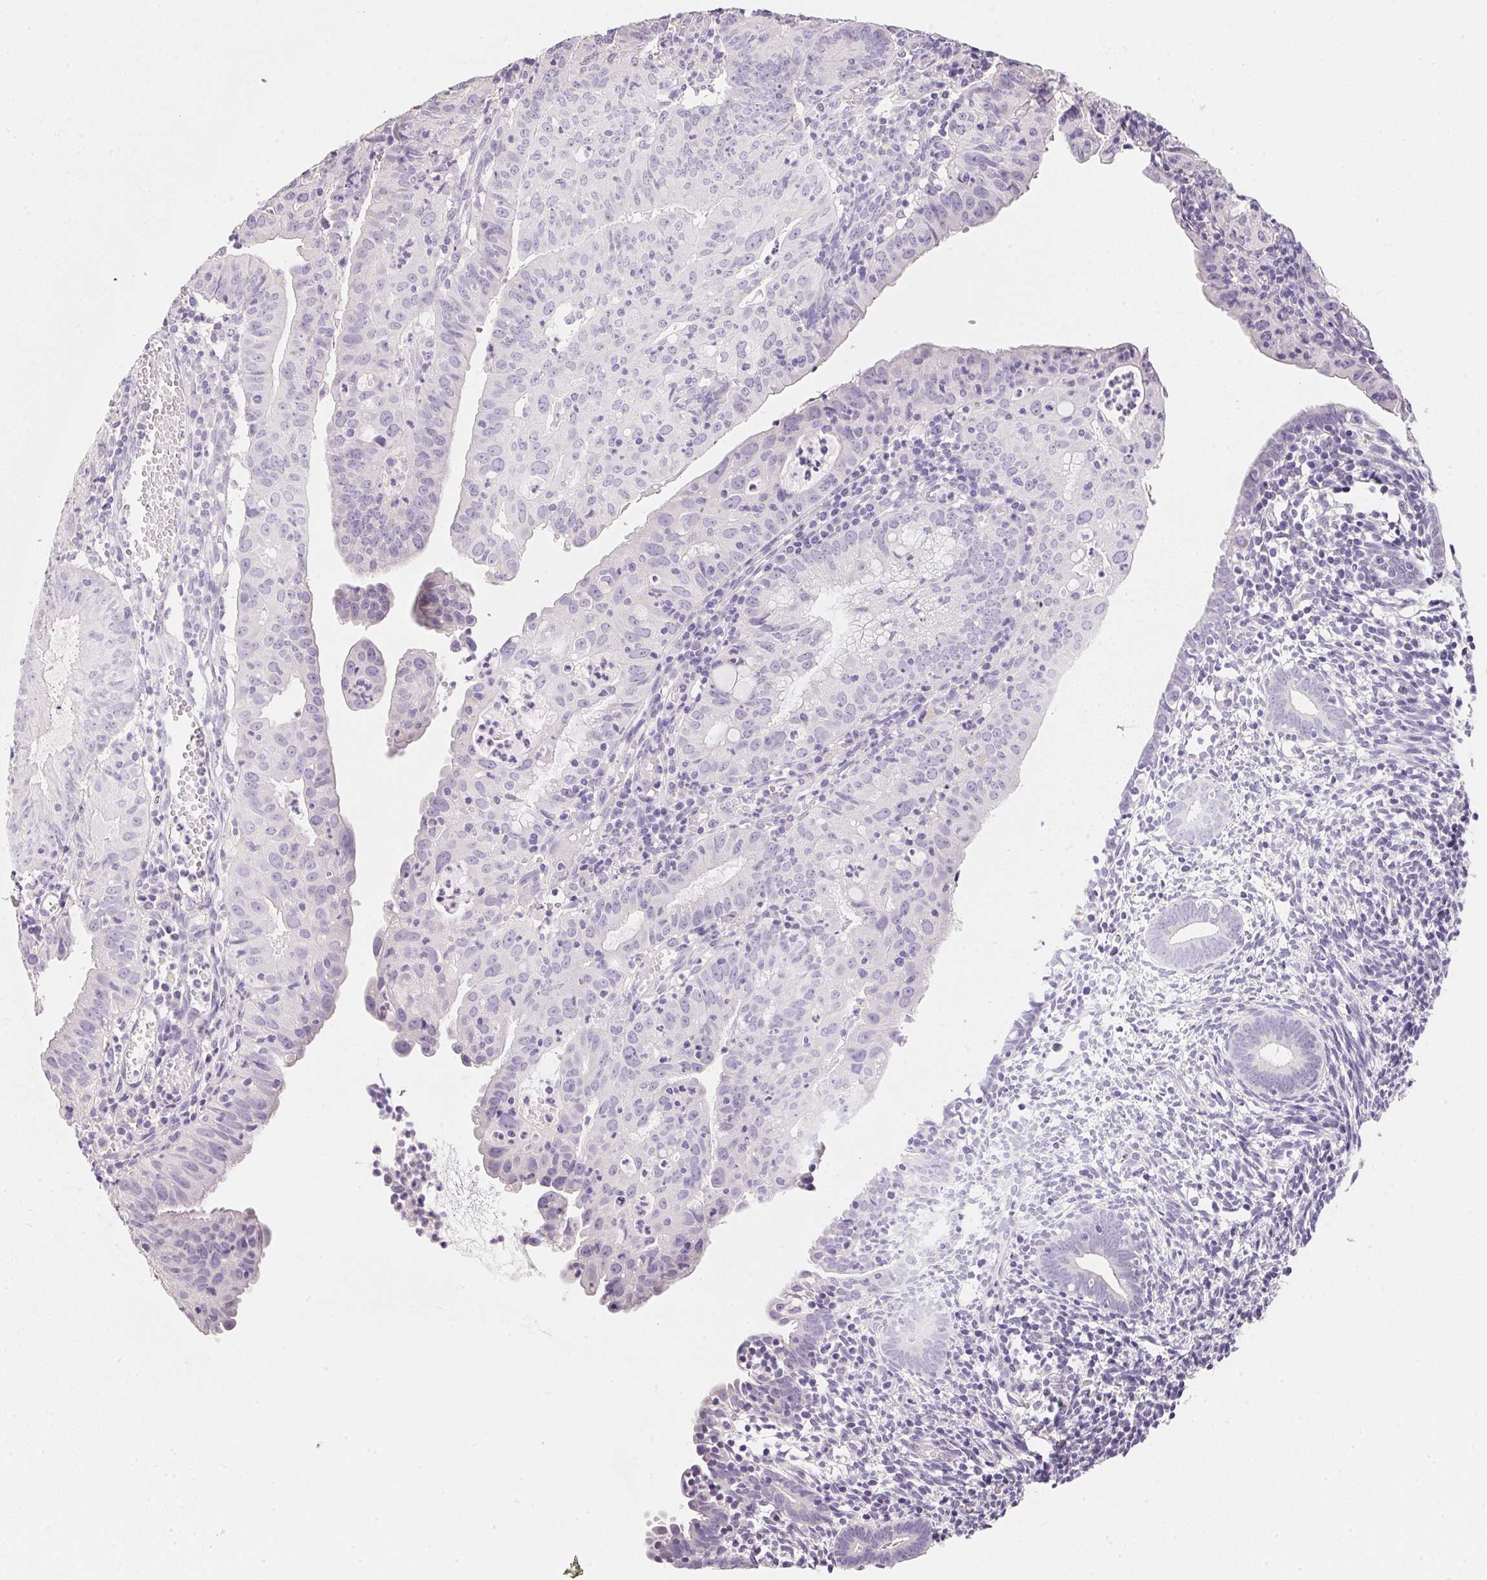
{"staining": {"intensity": "negative", "quantity": "none", "location": "none"}, "tissue": "endometrial cancer", "cell_type": "Tumor cells", "image_type": "cancer", "snomed": [{"axis": "morphology", "description": "Adenocarcinoma, NOS"}, {"axis": "topography", "description": "Endometrium"}], "caption": "Immunohistochemistry (IHC) histopathology image of neoplastic tissue: endometrial cancer stained with DAB displays no significant protein staining in tumor cells.", "gene": "ACP3", "patient": {"sex": "female", "age": 60}}